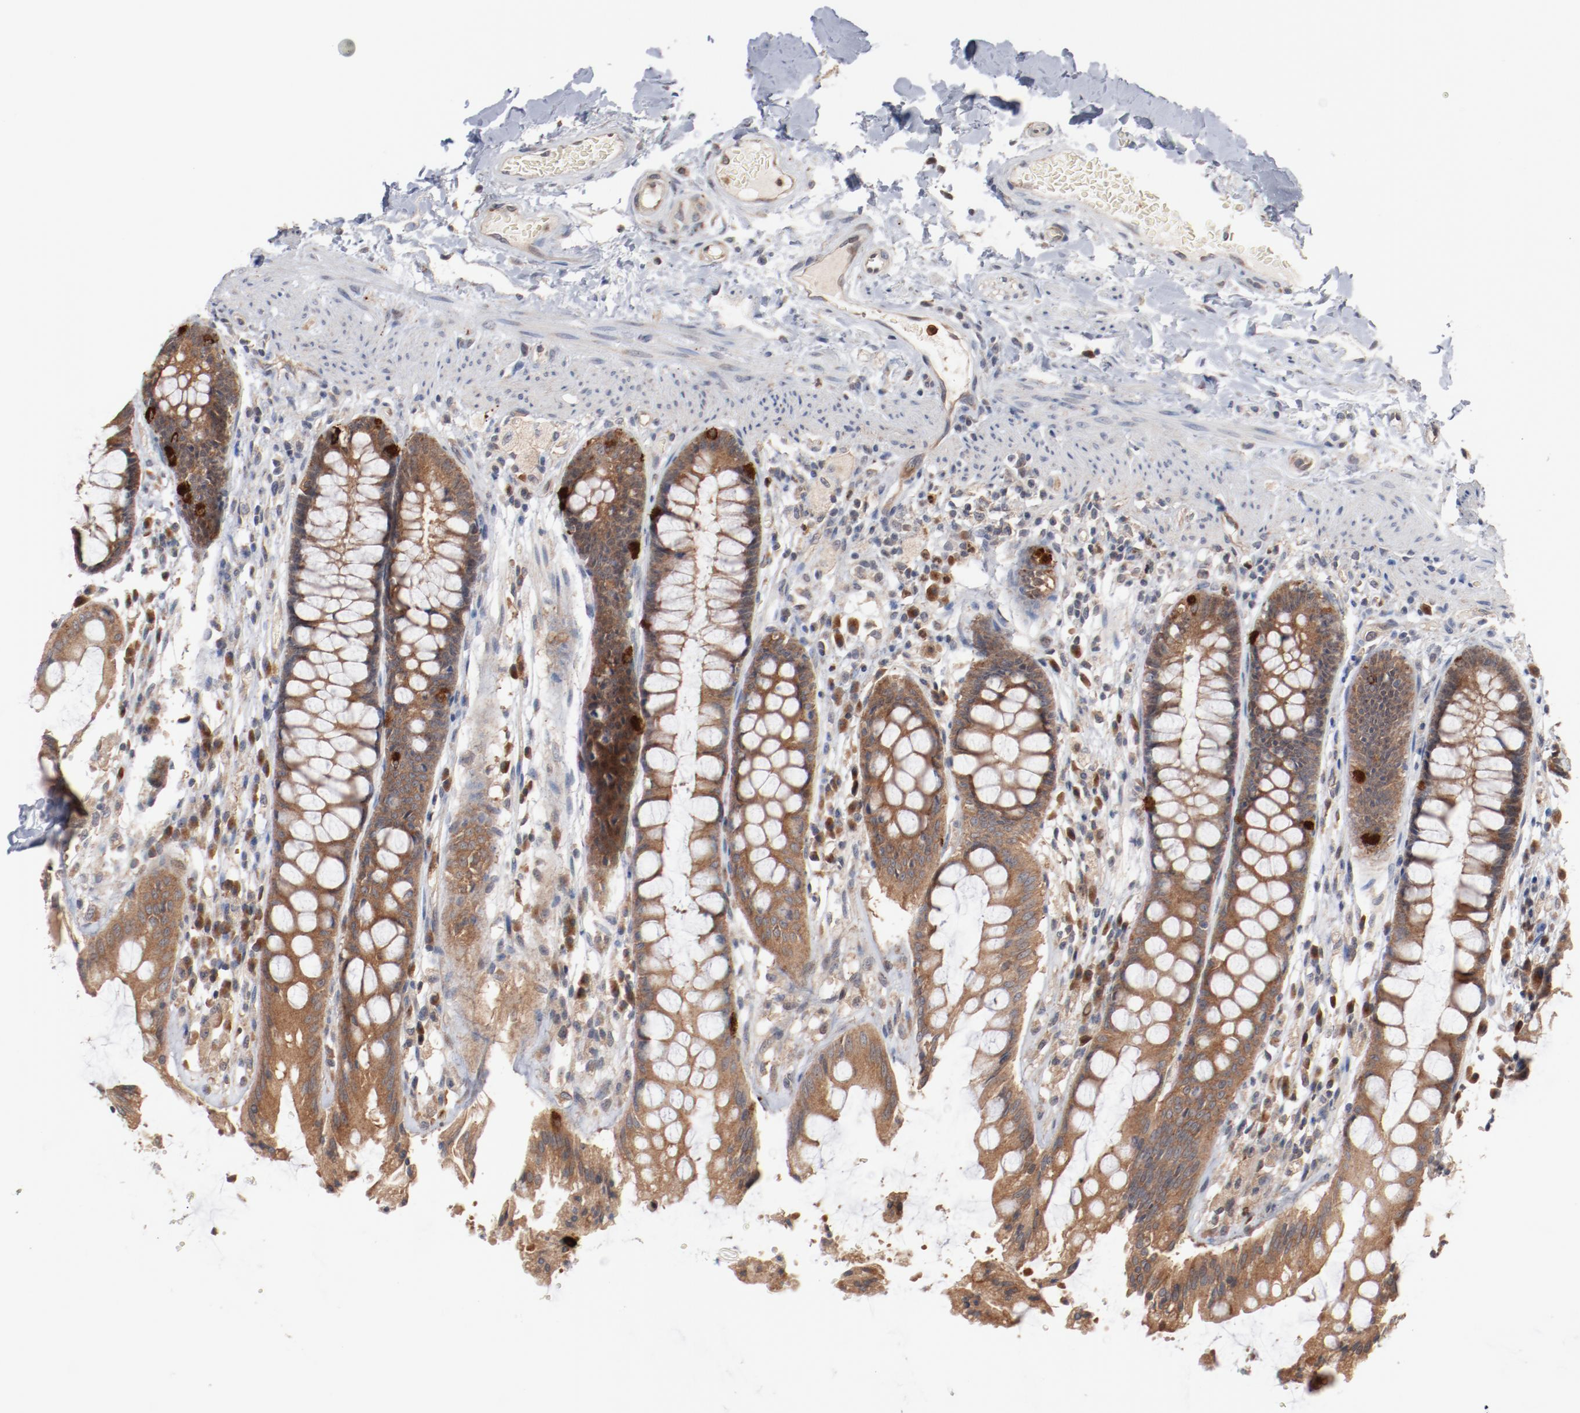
{"staining": {"intensity": "moderate", "quantity": ">75%", "location": "cytoplasmic/membranous"}, "tissue": "rectum", "cell_type": "Glandular cells", "image_type": "normal", "snomed": [{"axis": "morphology", "description": "Normal tissue, NOS"}, {"axis": "topography", "description": "Rectum"}], "caption": "Immunohistochemistry (IHC) micrograph of unremarkable rectum: rectum stained using immunohistochemistry (IHC) exhibits medium levels of moderate protein expression localized specifically in the cytoplasmic/membranous of glandular cells, appearing as a cytoplasmic/membranous brown color.", "gene": "RNASE11", "patient": {"sex": "female", "age": 46}}